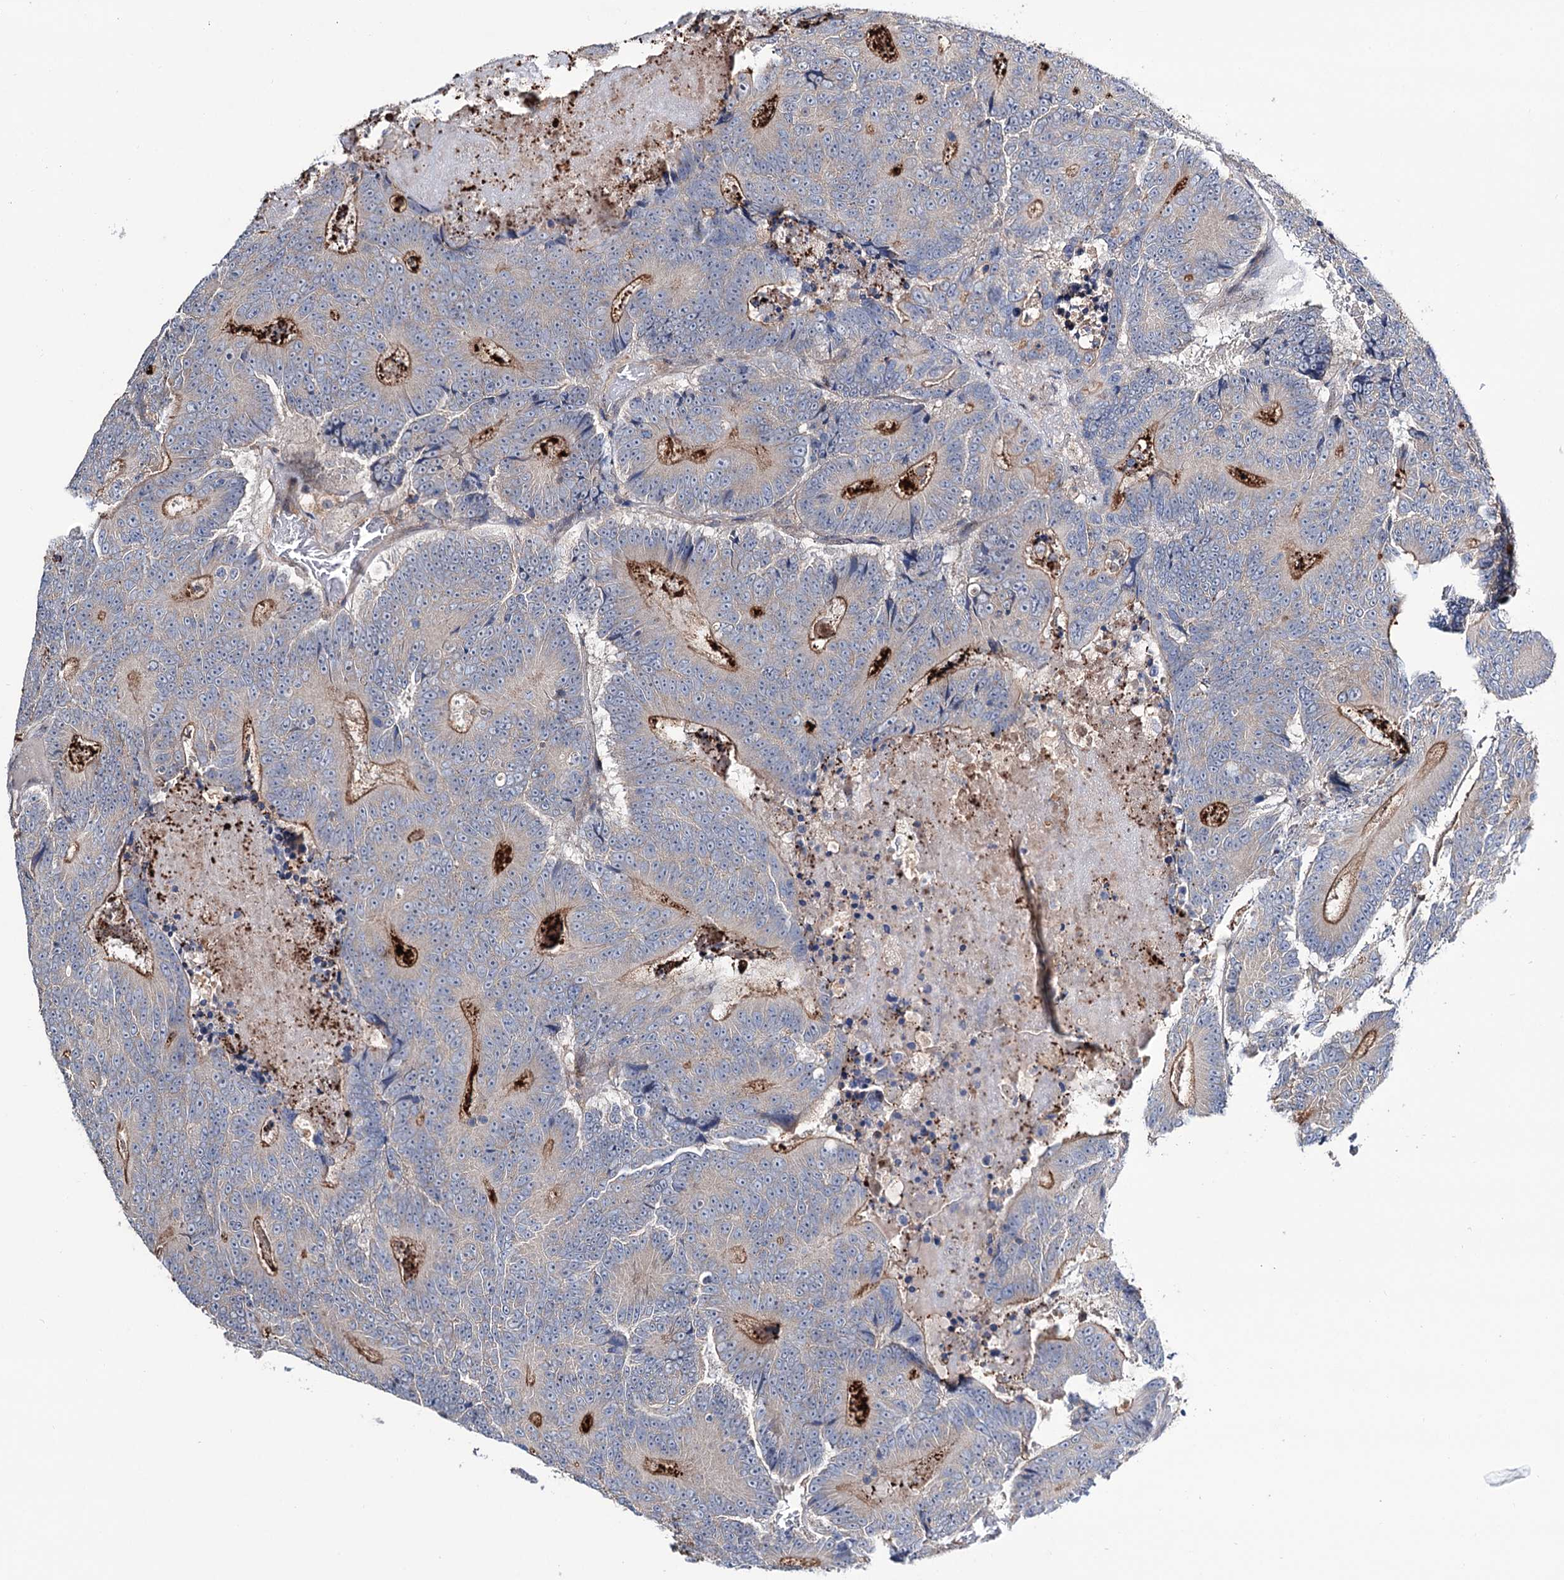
{"staining": {"intensity": "moderate", "quantity": "25%-75%", "location": "cytoplasmic/membranous"}, "tissue": "colorectal cancer", "cell_type": "Tumor cells", "image_type": "cancer", "snomed": [{"axis": "morphology", "description": "Adenocarcinoma, NOS"}, {"axis": "topography", "description": "Colon"}], "caption": "Protein expression by IHC shows moderate cytoplasmic/membranous positivity in approximately 25%-75% of tumor cells in colorectal cancer (adenocarcinoma).", "gene": "SEC24A", "patient": {"sex": "male", "age": 83}}